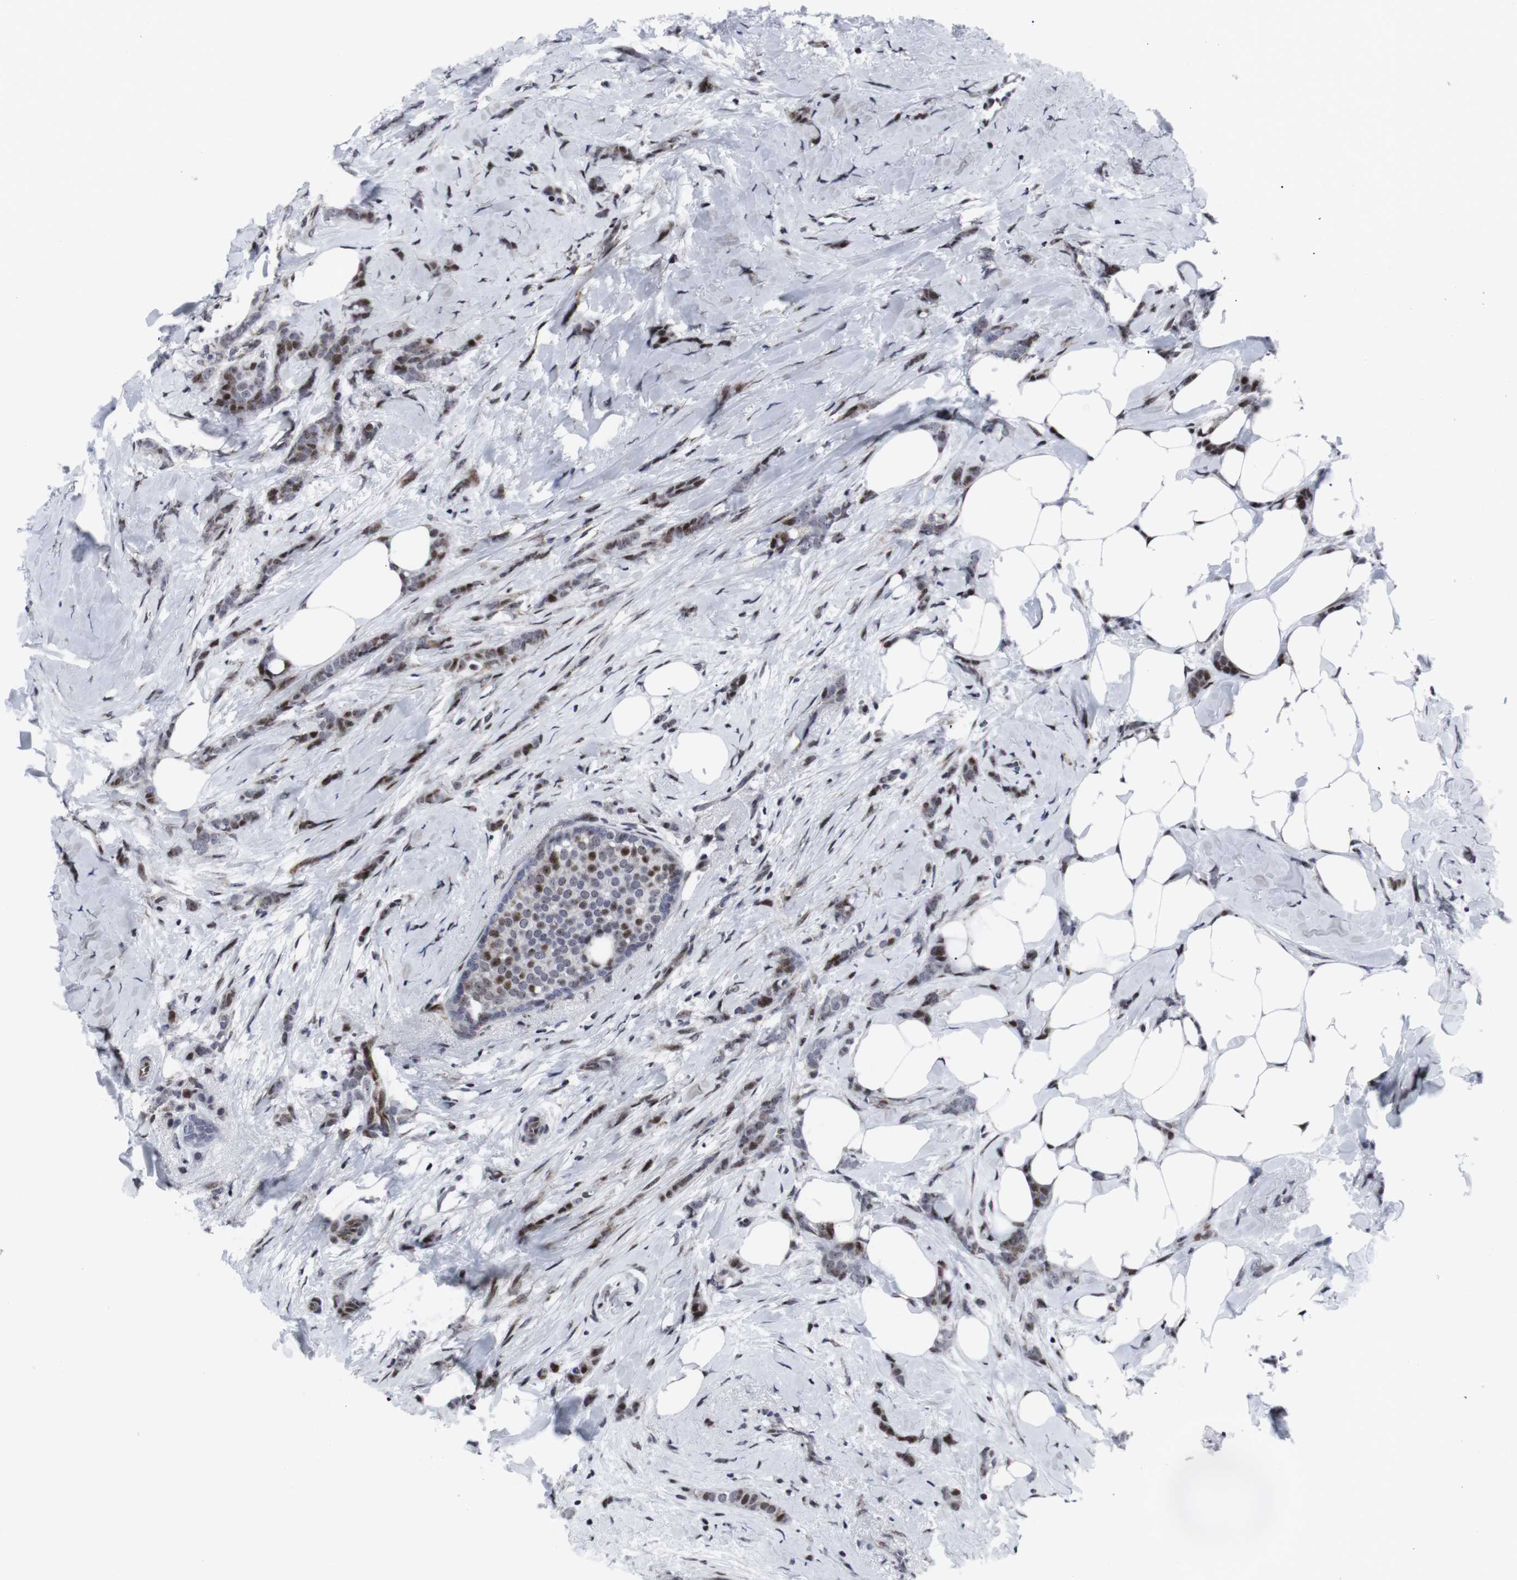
{"staining": {"intensity": "moderate", "quantity": "25%-75%", "location": "nuclear"}, "tissue": "breast cancer", "cell_type": "Tumor cells", "image_type": "cancer", "snomed": [{"axis": "morphology", "description": "Lobular carcinoma, in situ"}, {"axis": "morphology", "description": "Lobular carcinoma"}, {"axis": "topography", "description": "Breast"}], "caption": "An immunohistochemistry (IHC) image of tumor tissue is shown. Protein staining in brown labels moderate nuclear positivity in breast cancer within tumor cells.", "gene": "MLH1", "patient": {"sex": "female", "age": 41}}